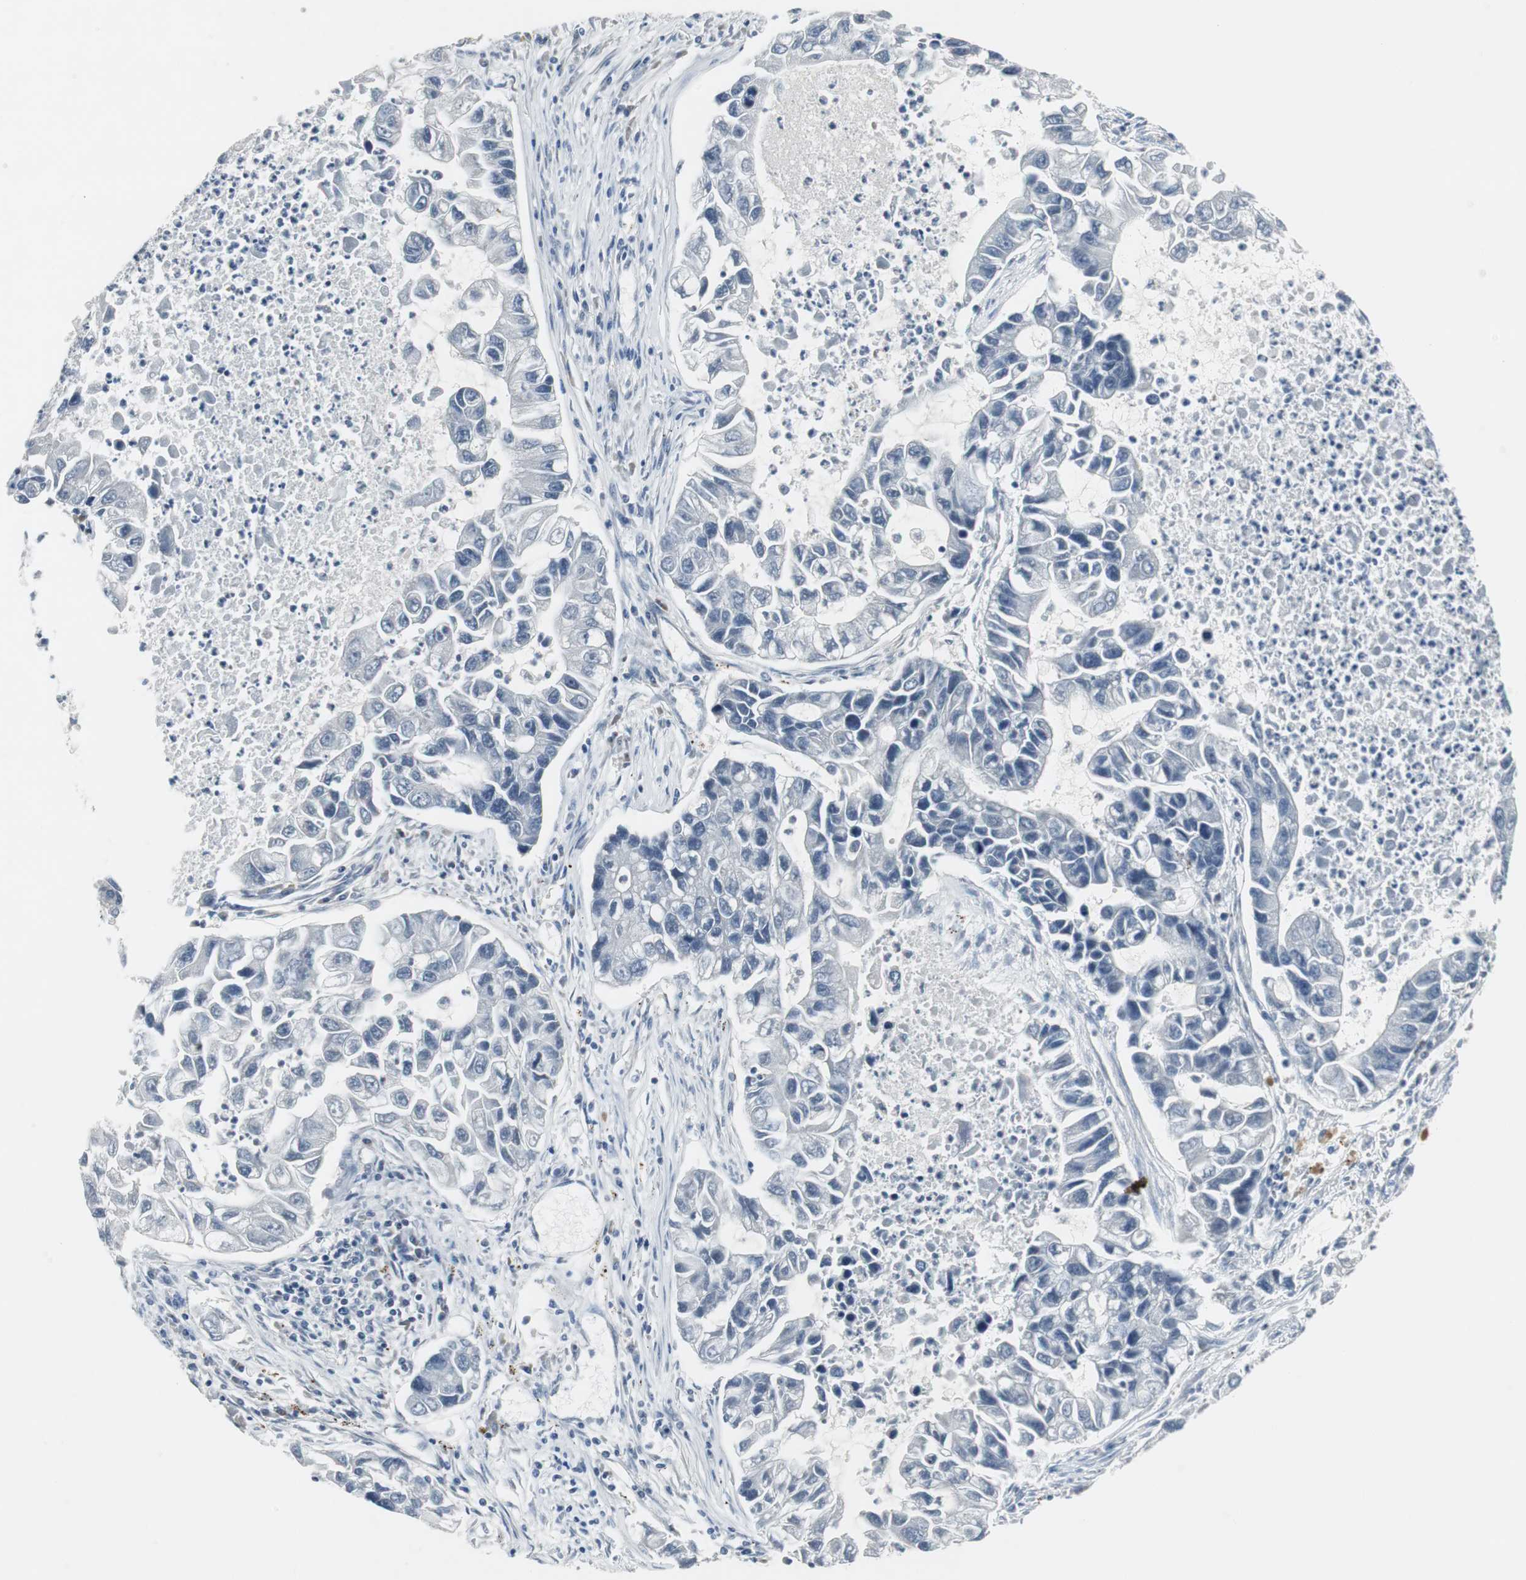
{"staining": {"intensity": "negative", "quantity": "none", "location": "none"}, "tissue": "lung cancer", "cell_type": "Tumor cells", "image_type": "cancer", "snomed": [{"axis": "morphology", "description": "Adenocarcinoma, NOS"}, {"axis": "topography", "description": "Lung"}], "caption": "Lung cancer (adenocarcinoma) was stained to show a protein in brown. There is no significant staining in tumor cells.", "gene": "ELK1", "patient": {"sex": "female", "age": 51}}